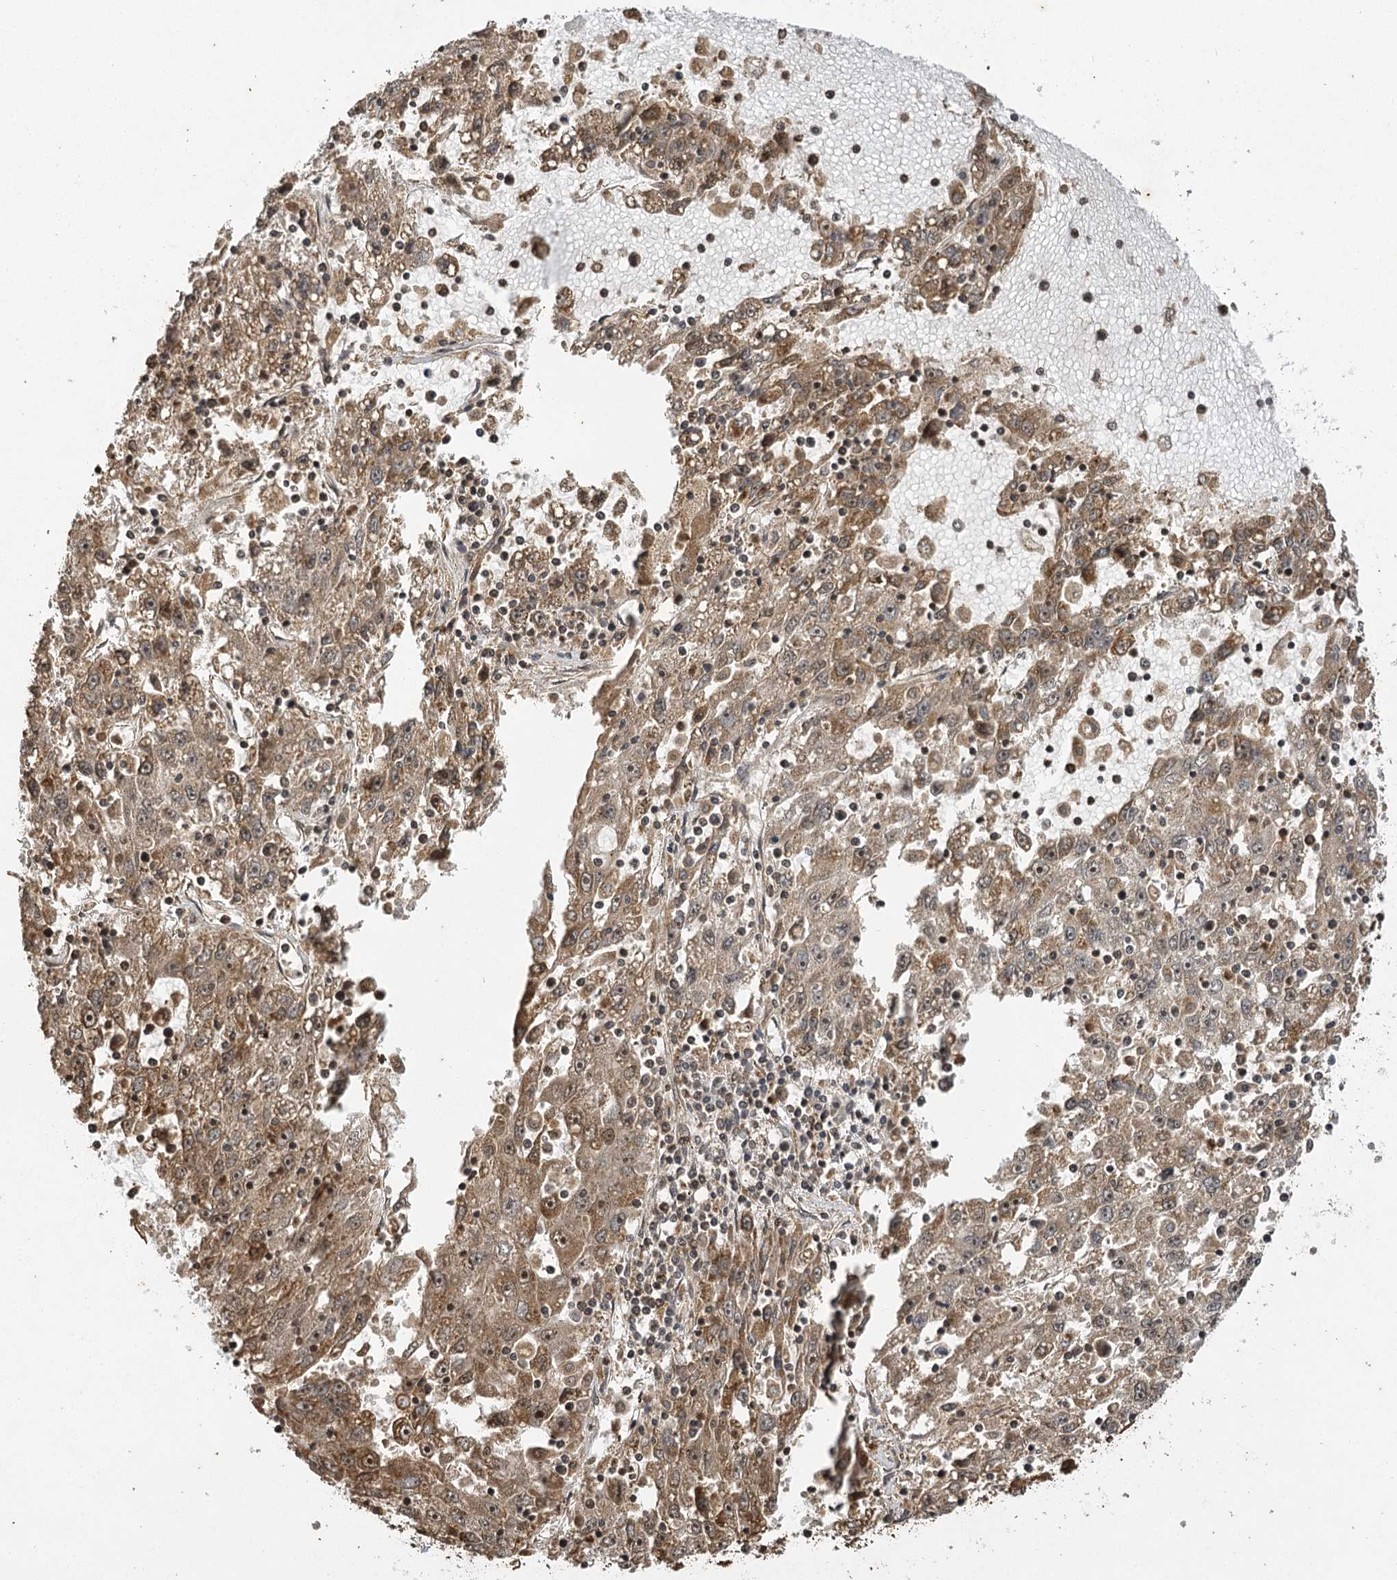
{"staining": {"intensity": "moderate", "quantity": "25%-75%", "location": "cytoplasmic/membranous,nuclear"}, "tissue": "liver cancer", "cell_type": "Tumor cells", "image_type": "cancer", "snomed": [{"axis": "morphology", "description": "Carcinoma, Hepatocellular, NOS"}, {"axis": "topography", "description": "Liver"}], "caption": "Immunohistochemistry (IHC) of hepatocellular carcinoma (liver) shows medium levels of moderate cytoplasmic/membranous and nuclear positivity in approximately 25%-75% of tumor cells. (DAB IHC with brightfield microscopy, high magnification).", "gene": "IL11RA", "patient": {"sex": "male", "age": 49}}